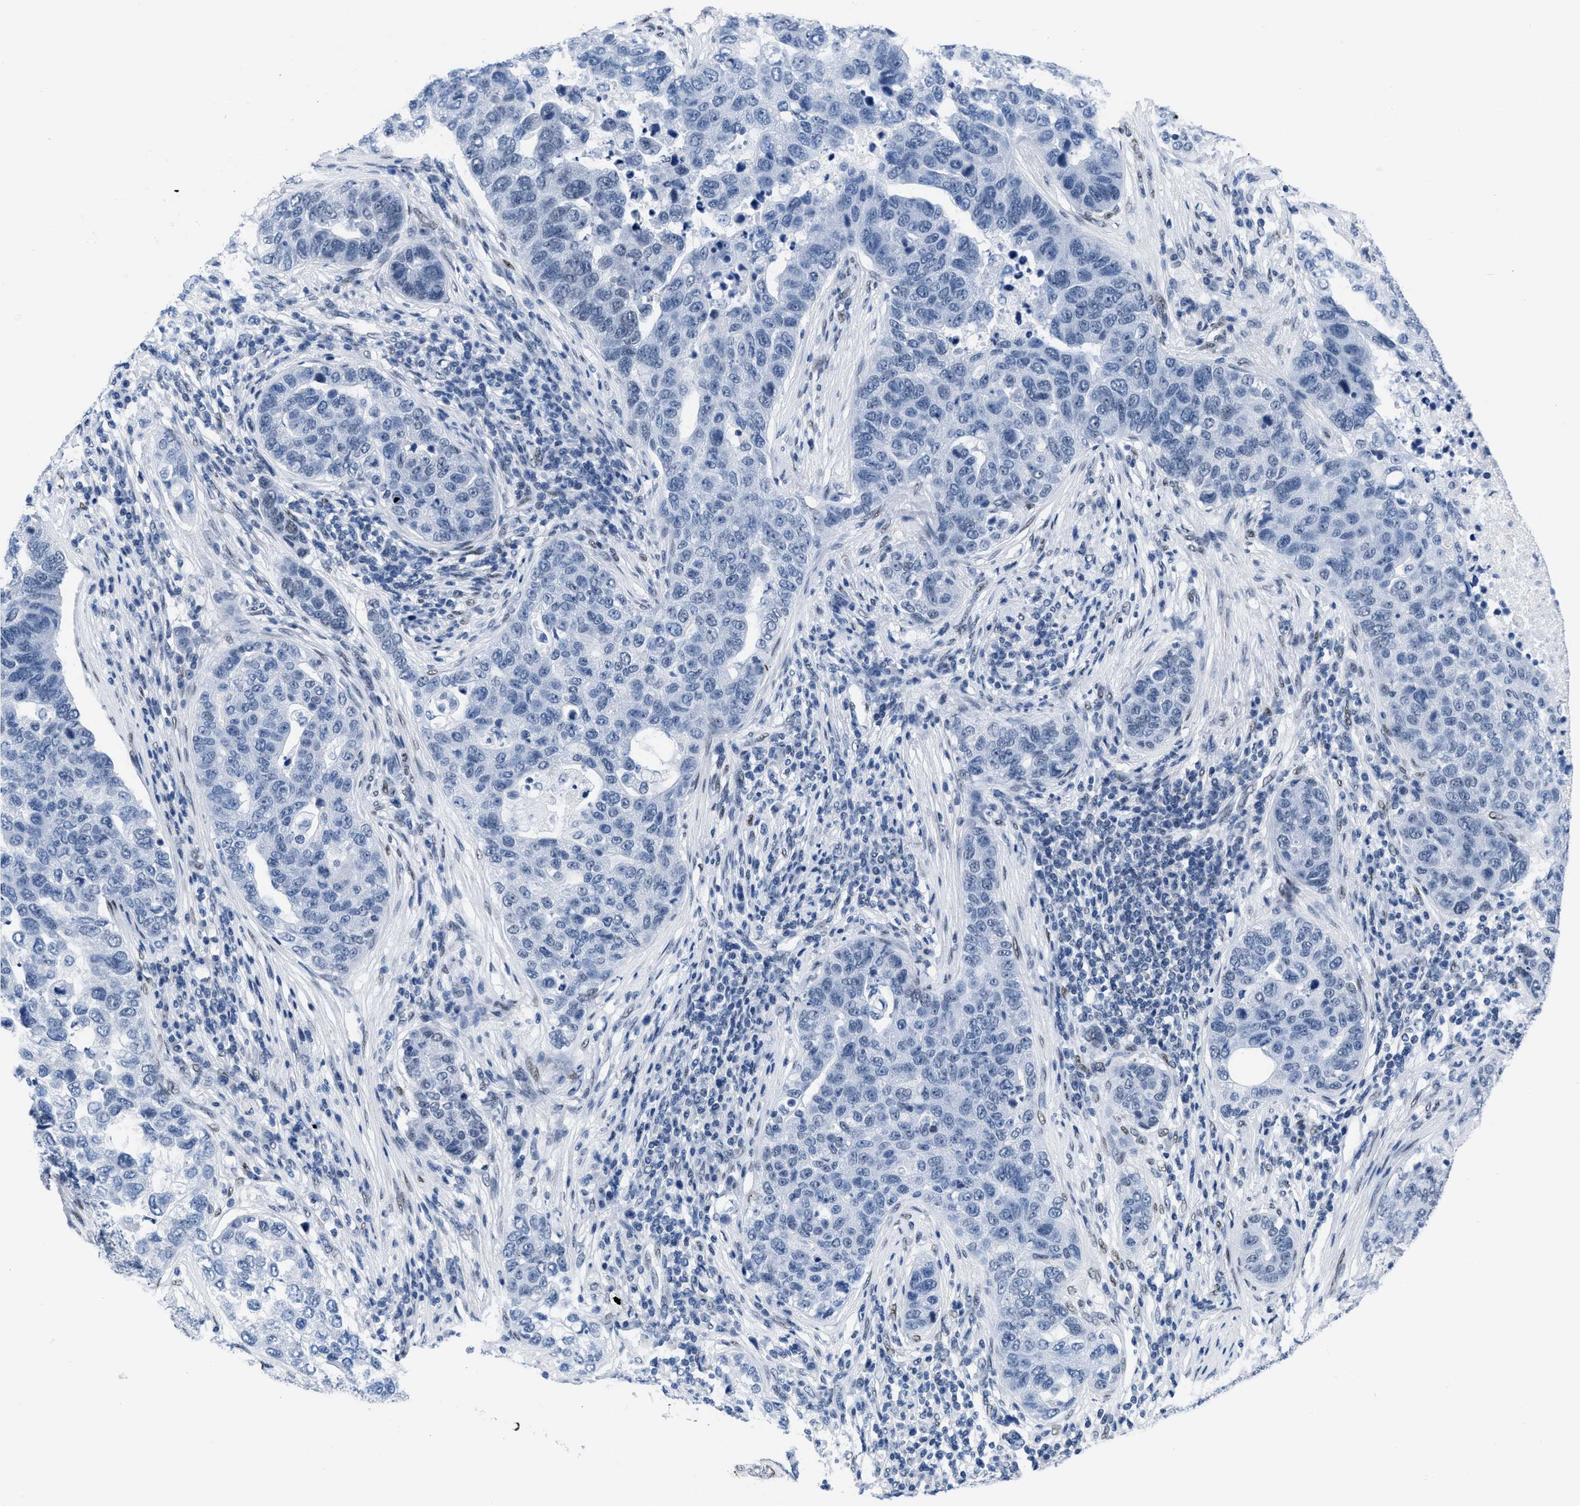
{"staining": {"intensity": "negative", "quantity": "none", "location": "none"}, "tissue": "pancreatic cancer", "cell_type": "Tumor cells", "image_type": "cancer", "snomed": [{"axis": "morphology", "description": "Adenocarcinoma, NOS"}, {"axis": "topography", "description": "Pancreas"}], "caption": "Tumor cells are negative for protein expression in human pancreatic adenocarcinoma.", "gene": "CTBP1", "patient": {"sex": "female", "age": 61}}